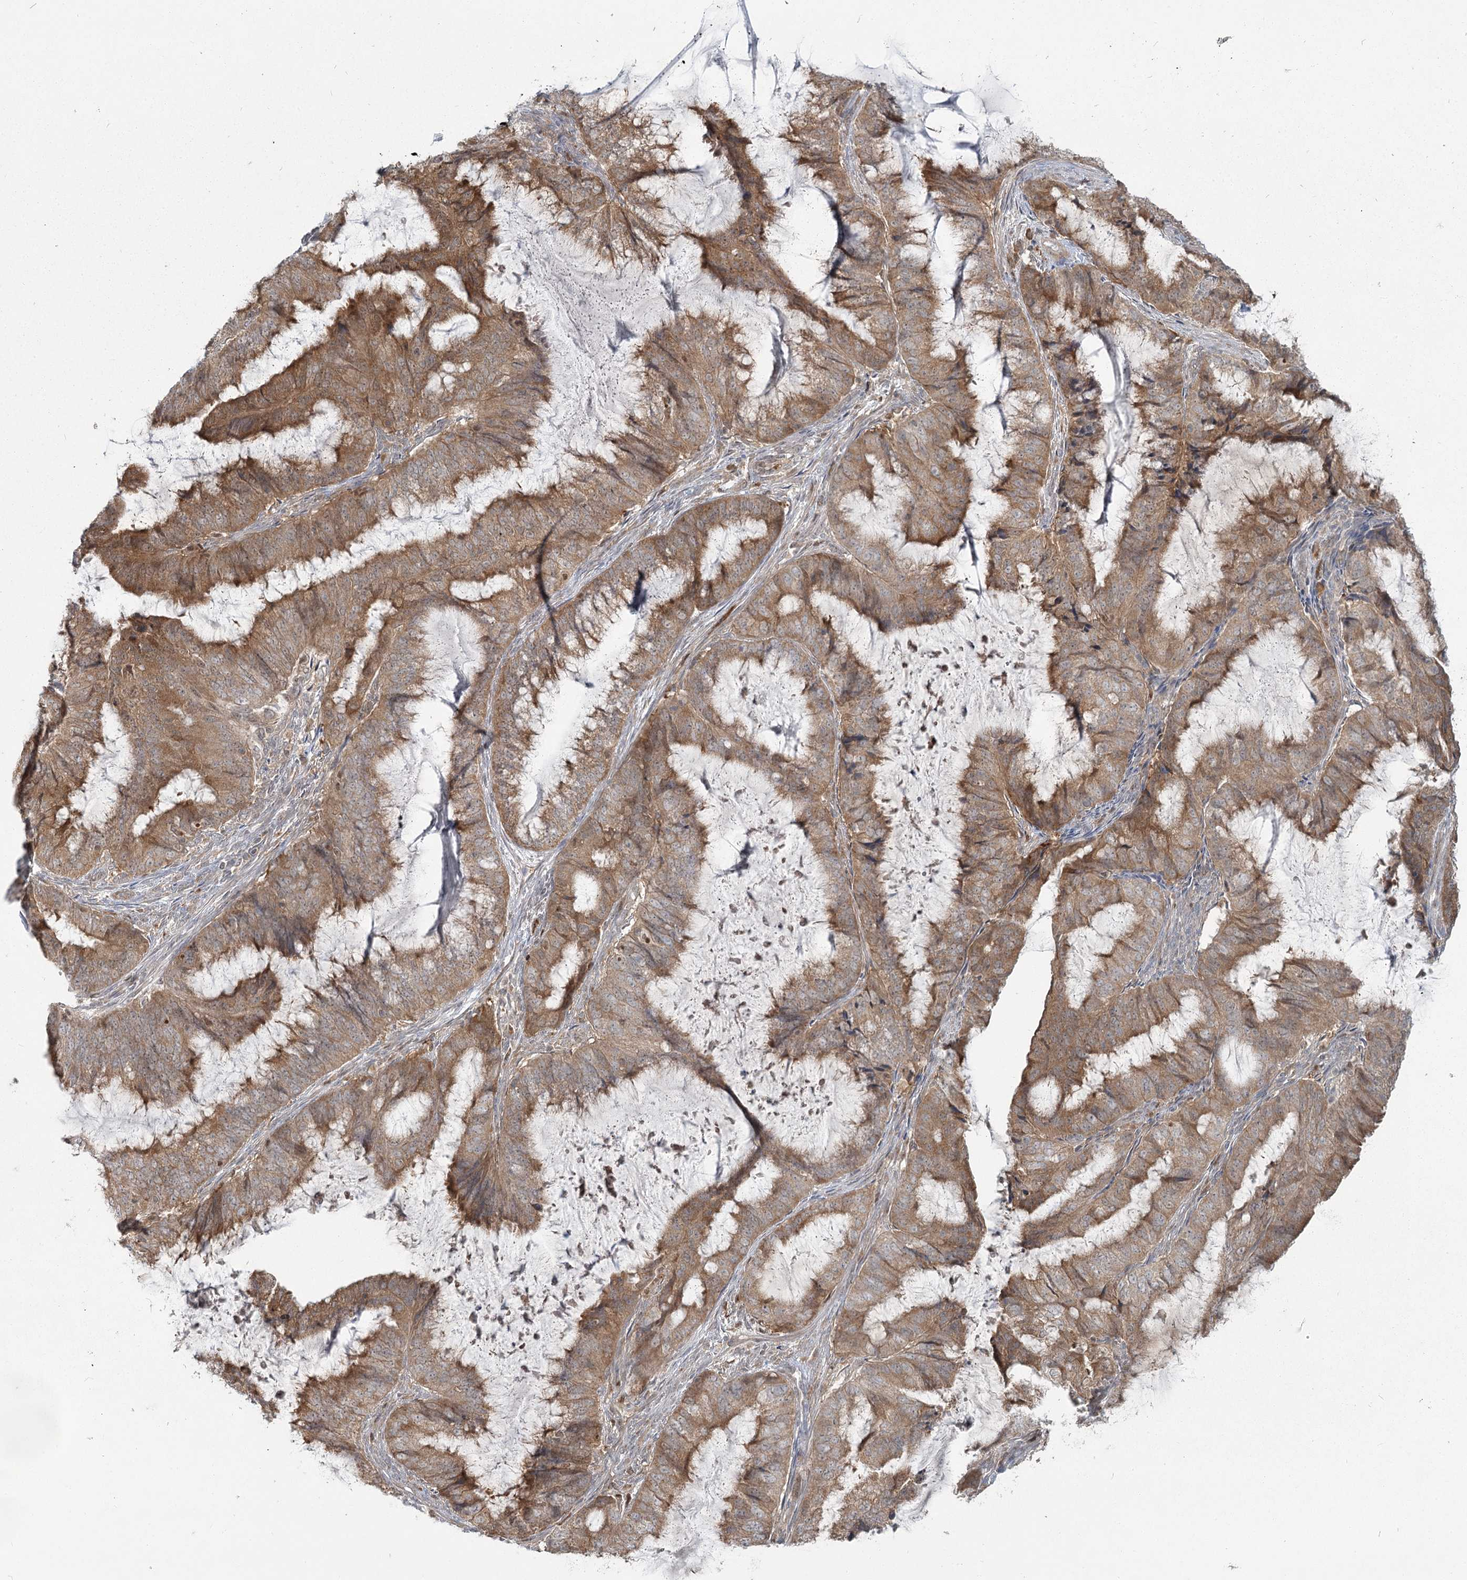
{"staining": {"intensity": "moderate", "quantity": ">75%", "location": "cytoplasmic/membranous"}, "tissue": "endometrial cancer", "cell_type": "Tumor cells", "image_type": "cancer", "snomed": [{"axis": "morphology", "description": "Adenocarcinoma, NOS"}, {"axis": "topography", "description": "Endometrium"}], "caption": "Endometrial adenocarcinoma tissue shows moderate cytoplasmic/membranous positivity in approximately >75% of tumor cells, visualized by immunohistochemistry. (DAB (3,3'-diaminobenzidine) IHC, brown staining for protein, blue staining for nuclei).", "gene": "THNSL1", "patient": {"sex": "female", "age": 81}}